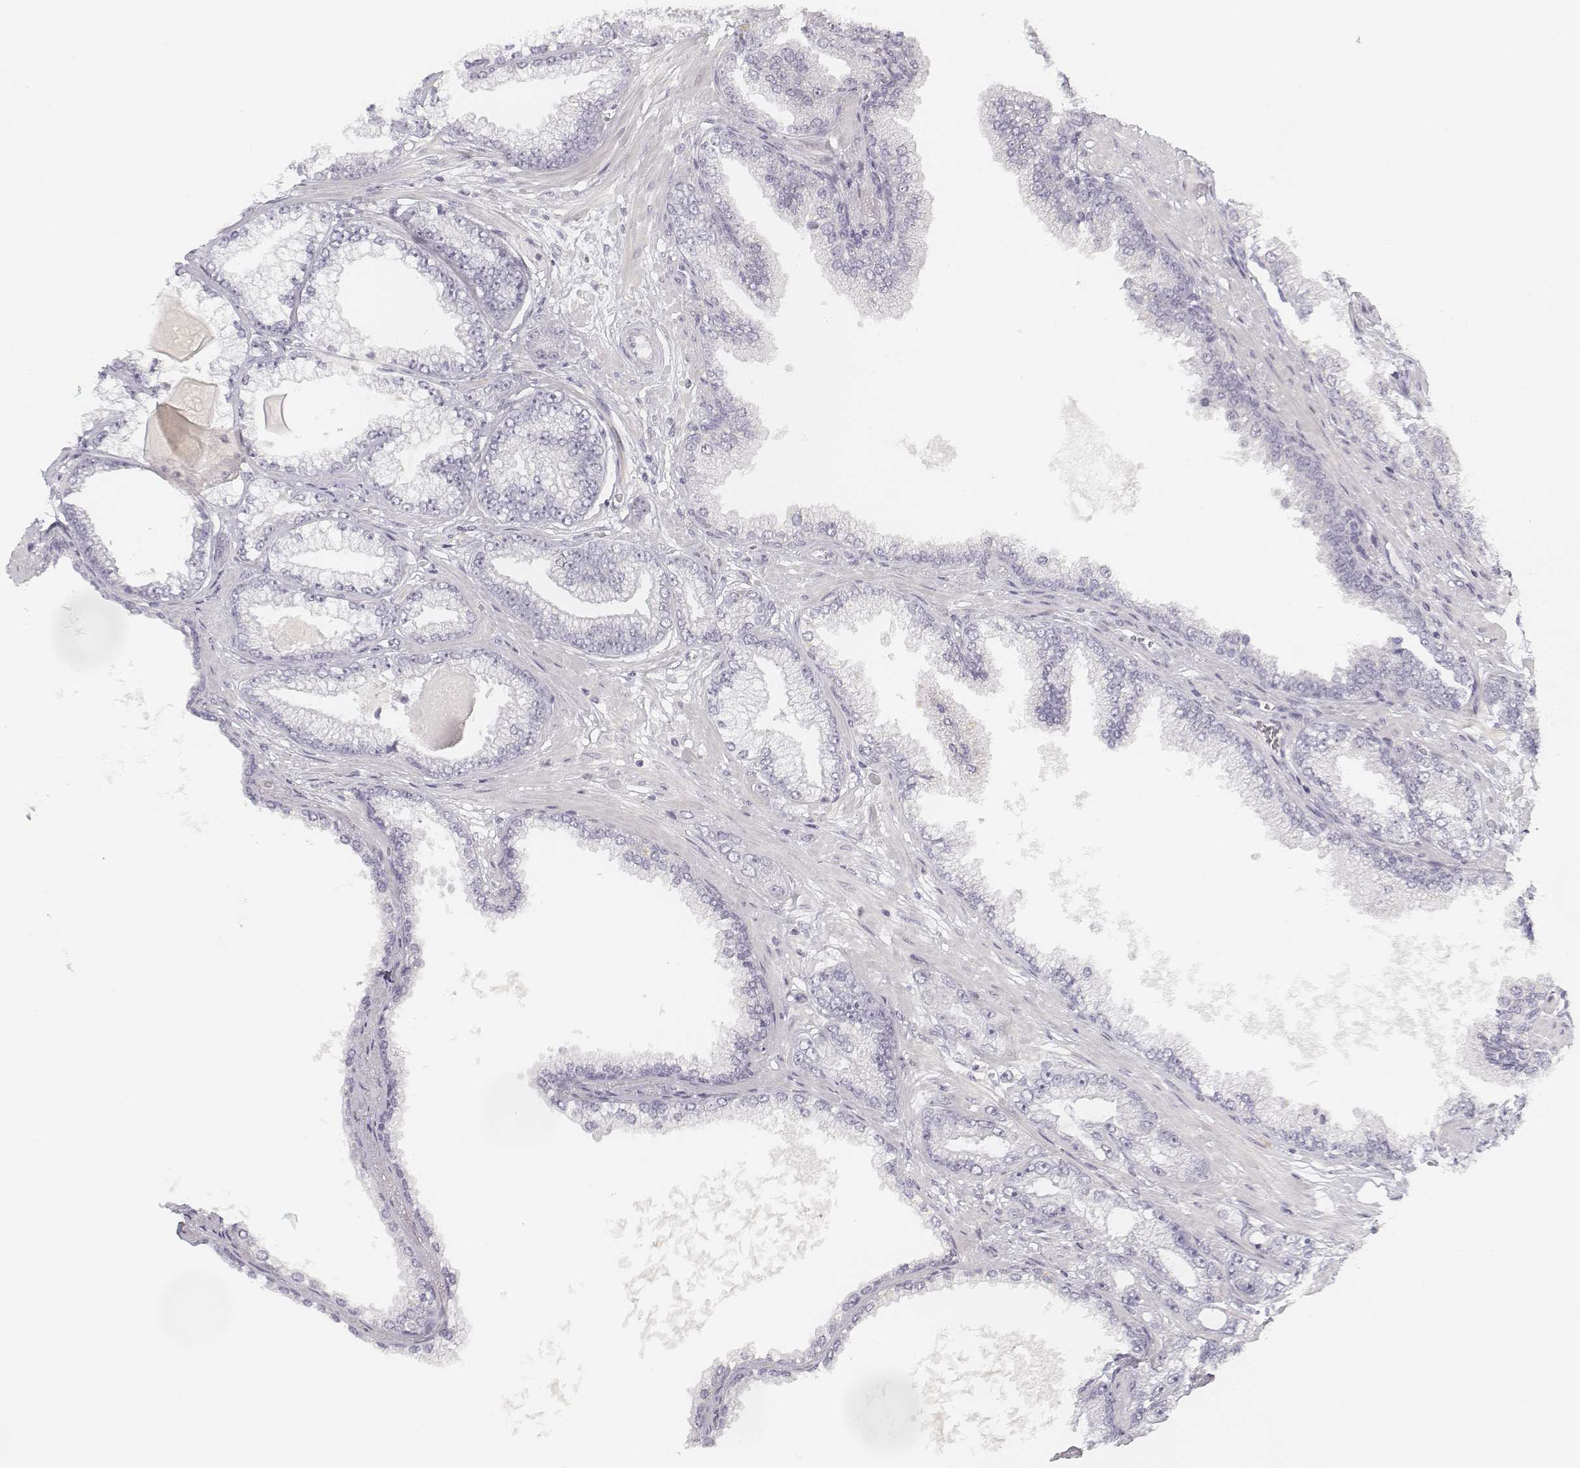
{"staining": {"intensity": "negative", "quantity": "none", "location": "none"}, "tissue": "prostate cancer", "cell_type": "Tumor cells", "image_type": "cancer", "snomed": [{"axis": "morphology", "description": "Adenocarcinoma, Low grade"}, {"axis": "topography", "description": "Prostate"}], "caption": "Immunohistochemical staining of adenocarcinoma (low-grade) (prostate) reveals no significant expression in tumor cells.", "gene": "KRT25", "patient": {"sex": "male", "age": 64}}